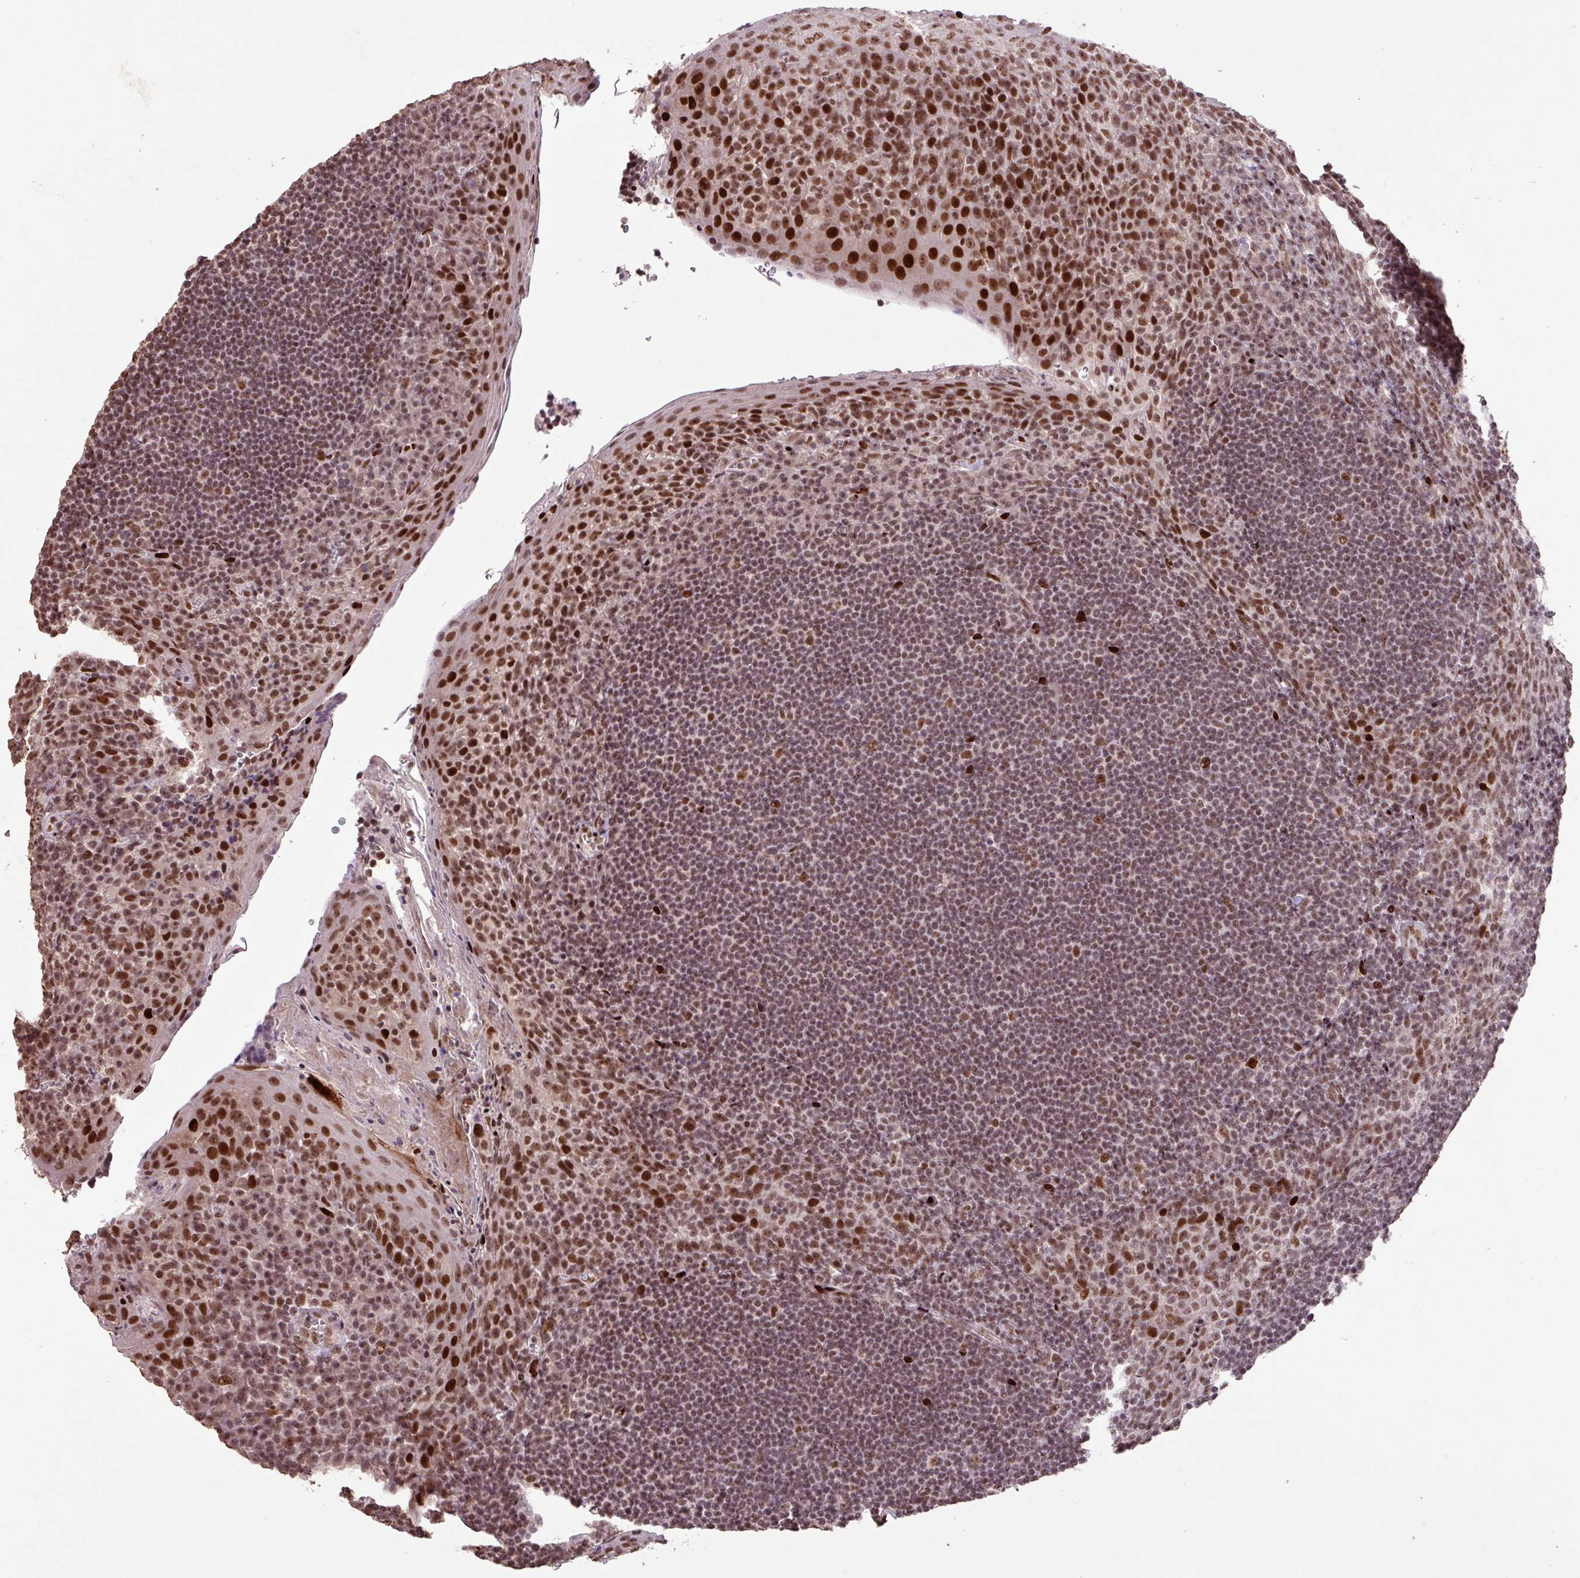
{"staining": {"intensity": "moderate", "quantity": ">75%", "location": "nuclear"}, "tissue": "tonsil", "cell_type": "Germinal center cells", "image_type": "normal", "snomed": [{"axis": "morphology", "description": "Normal tissue, NOS"}, {"axis": "topography", "description": "Tonsil"}], "caption": "Protein analysis of normal tonsil shows moderate nuclear positivity in approximately >75% of germinal center cells.", "gene": "ZNF709", "patient": {"sex": "male", "age": 27}}